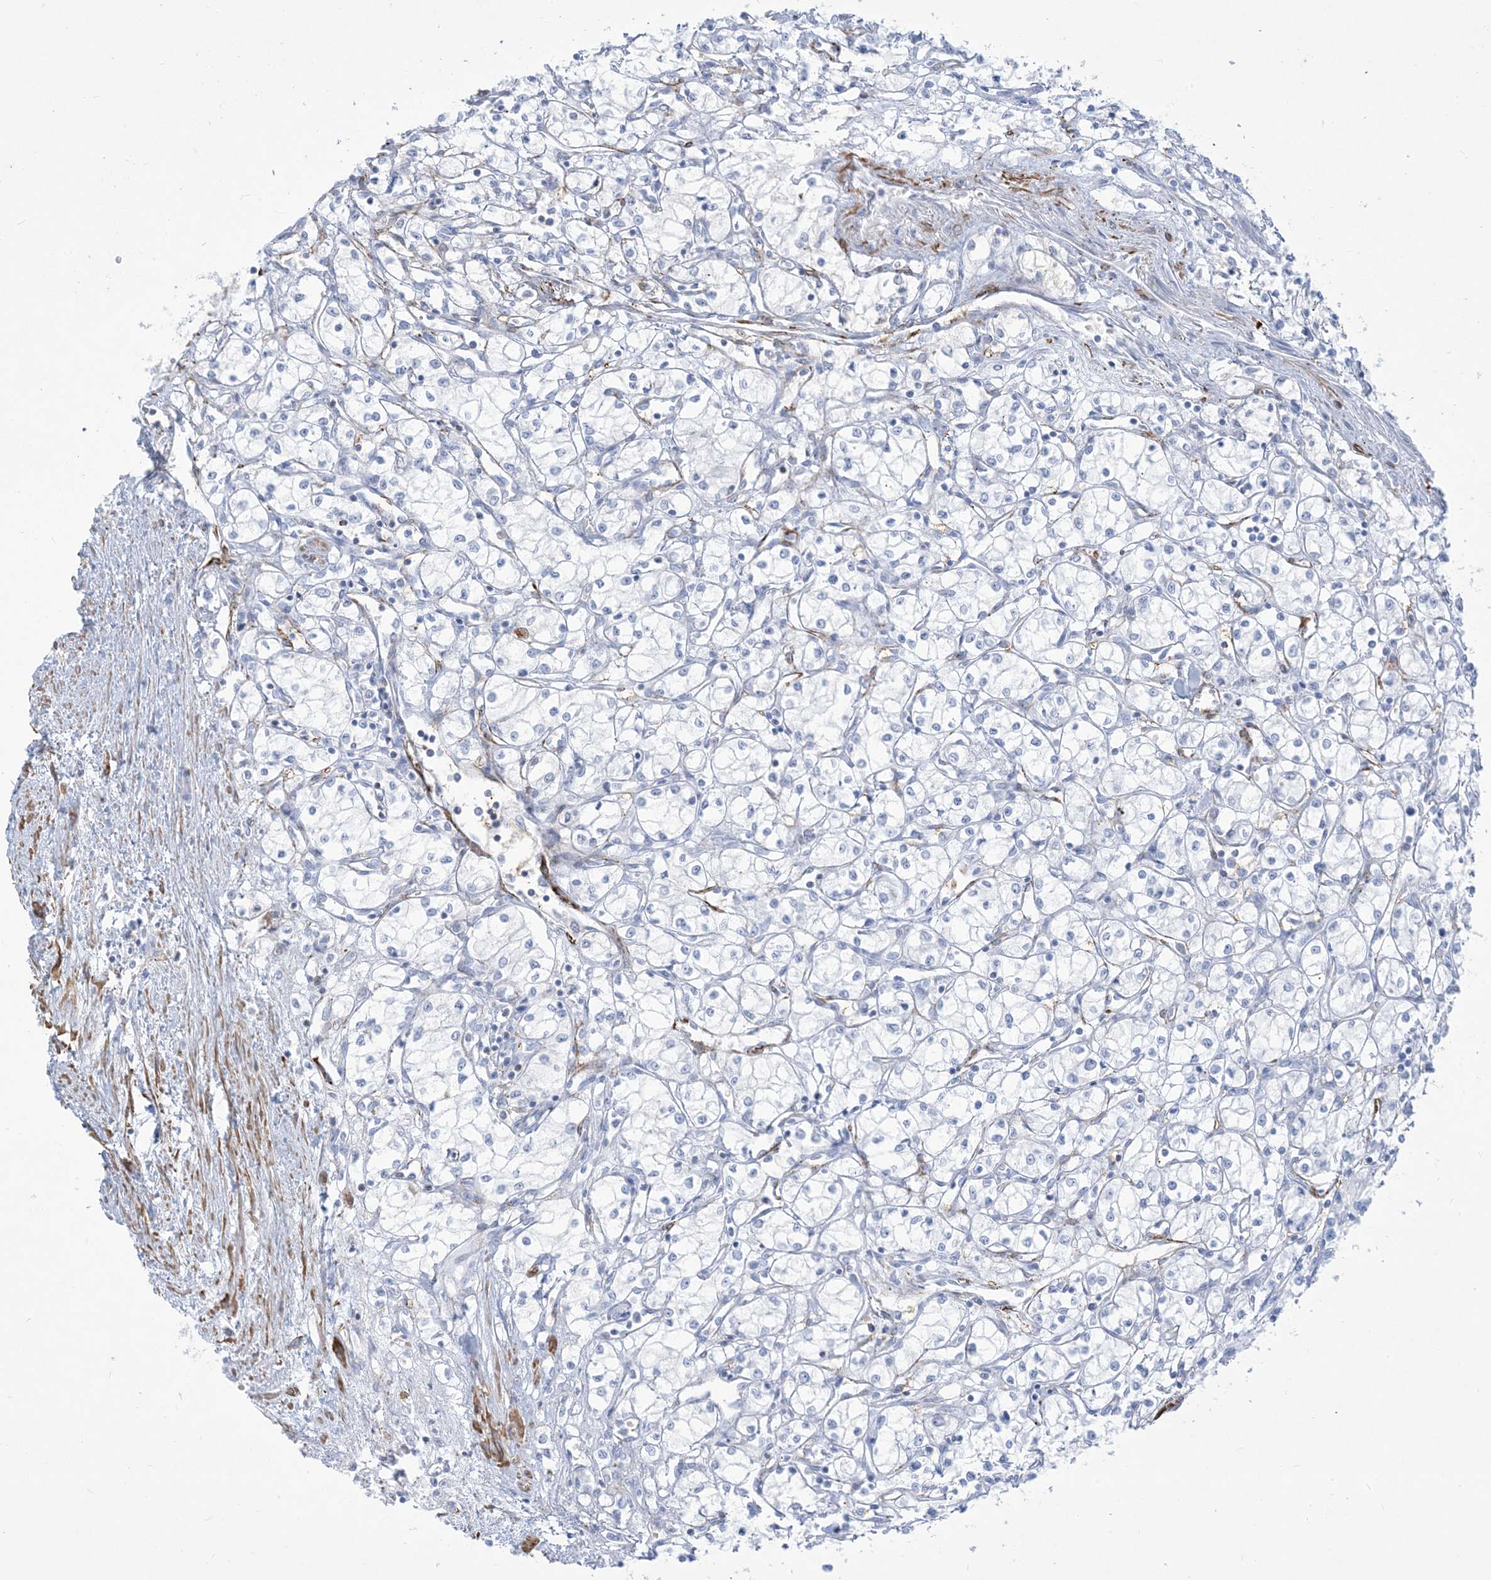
{"staining": {"intensity": "negative", "quantity": "none", "location": "none"}, "tissue": "renal cancer", "cell_type": "Tumor cells", "image_type": "cancer", "snomed": [{"axis": "morphology", "description": "Adenocarcinoma, NOS"}, {"axis": "topography", "description": "Kidney"}], "caption": "This is an immunohistochemistry (IHC) image of human renal cancer. There is no staining in tumor cells.", "gene": "B3GNT7", "patient": {"sex": "male", "age": 59}}